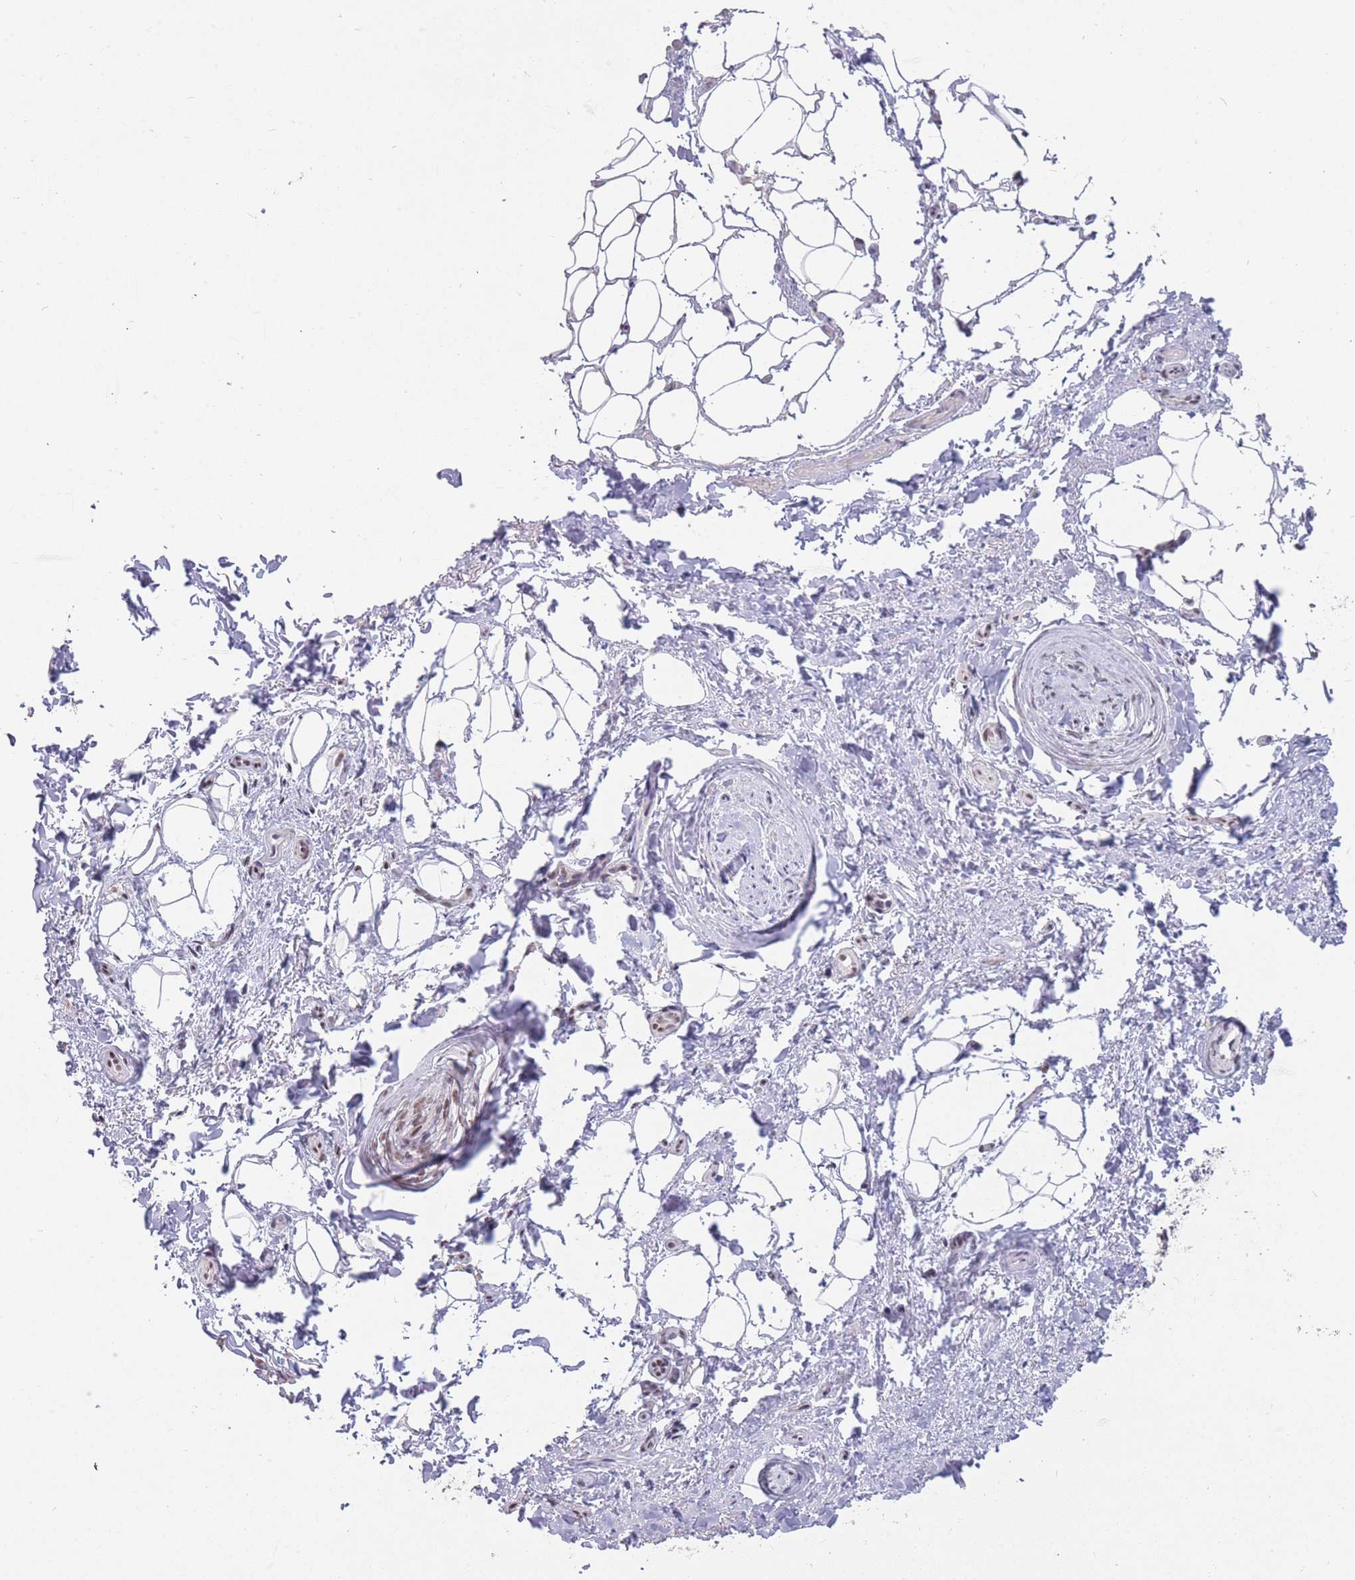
{"staining": {"intensity": "moderate", "quantity": "<25%", "location": "nuclear"}, "tissue": "adipose tissue", "cell_type": "Adipocytes", "image_type": "normal", "snomed": [{"axis": "morphology", "description": "Normal tissue, NOS"}, {"axis": "topography", "description": "Peripheral nerve tissue"}], "caption": "The histopathology image reveals immunohistochemical staining of normal adipose tissue. There is moderate nuclear staining is appreciated in about <25% of adipocytes. Immunohistochemistry stains the protein of interest in brown and the nuclei are stained blue.", "gene": "HNRNPUL1", "patient": {"sex": "female", "age": 61}}